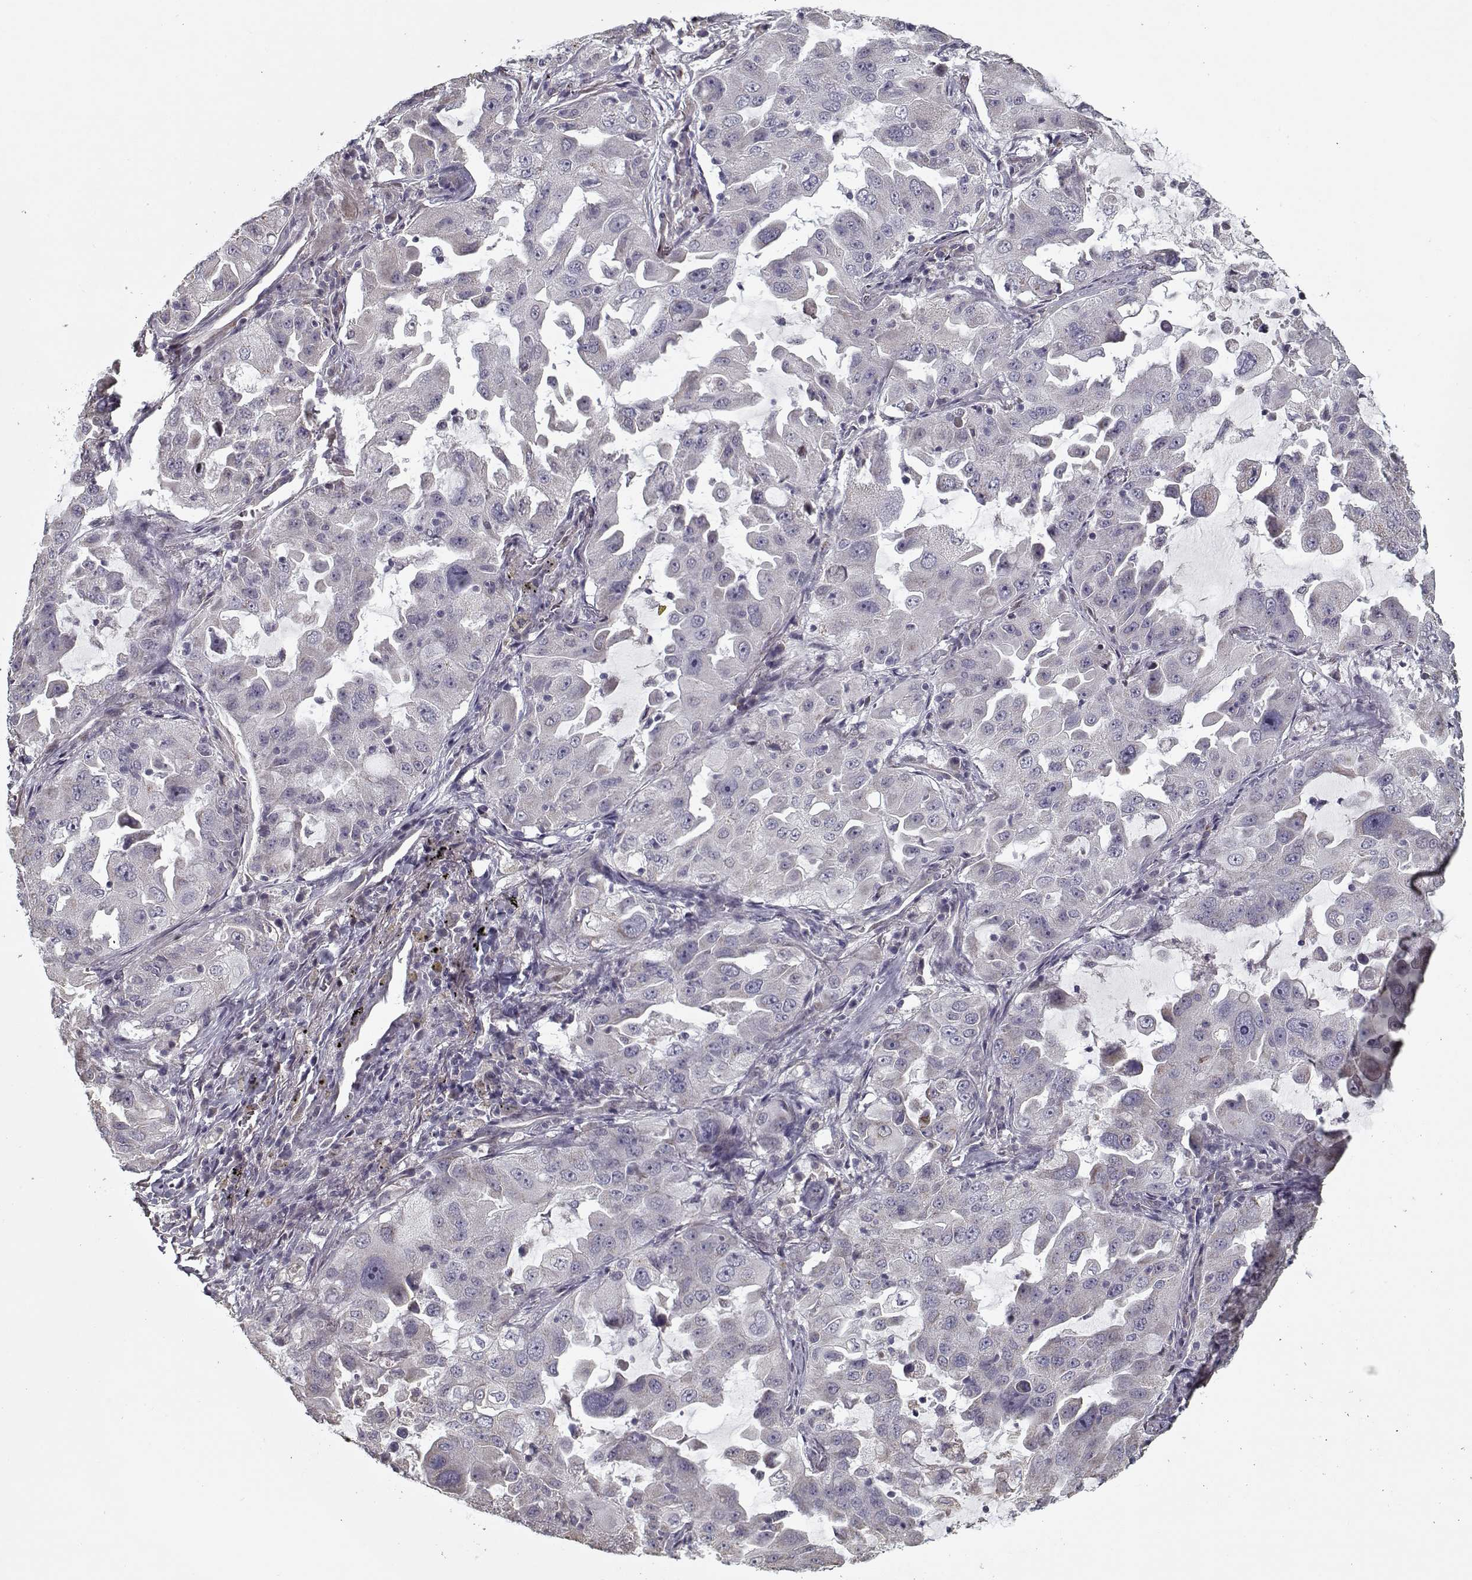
{"staining": {"intensity": "negative", "quantity": "none", "location": "none"}, "tissue": "lung cancer", "cell_type": "Tumor cells", "image_type": "cancer", "snomed": [{"axis": "morphology", "description": "Adenocarcinoma, NOS"}, {"axis": "topography", "description": "Lung"}], "caption": "High magnification brightfield microscopy of lung cancer (adenocarcinoma) stained with DAB (brown) and counterstained with hematoxylin (blue): tumor cells show no significant staining.", "gene": "LAMA2", "patient": {"sex": "female", "age": 61}}